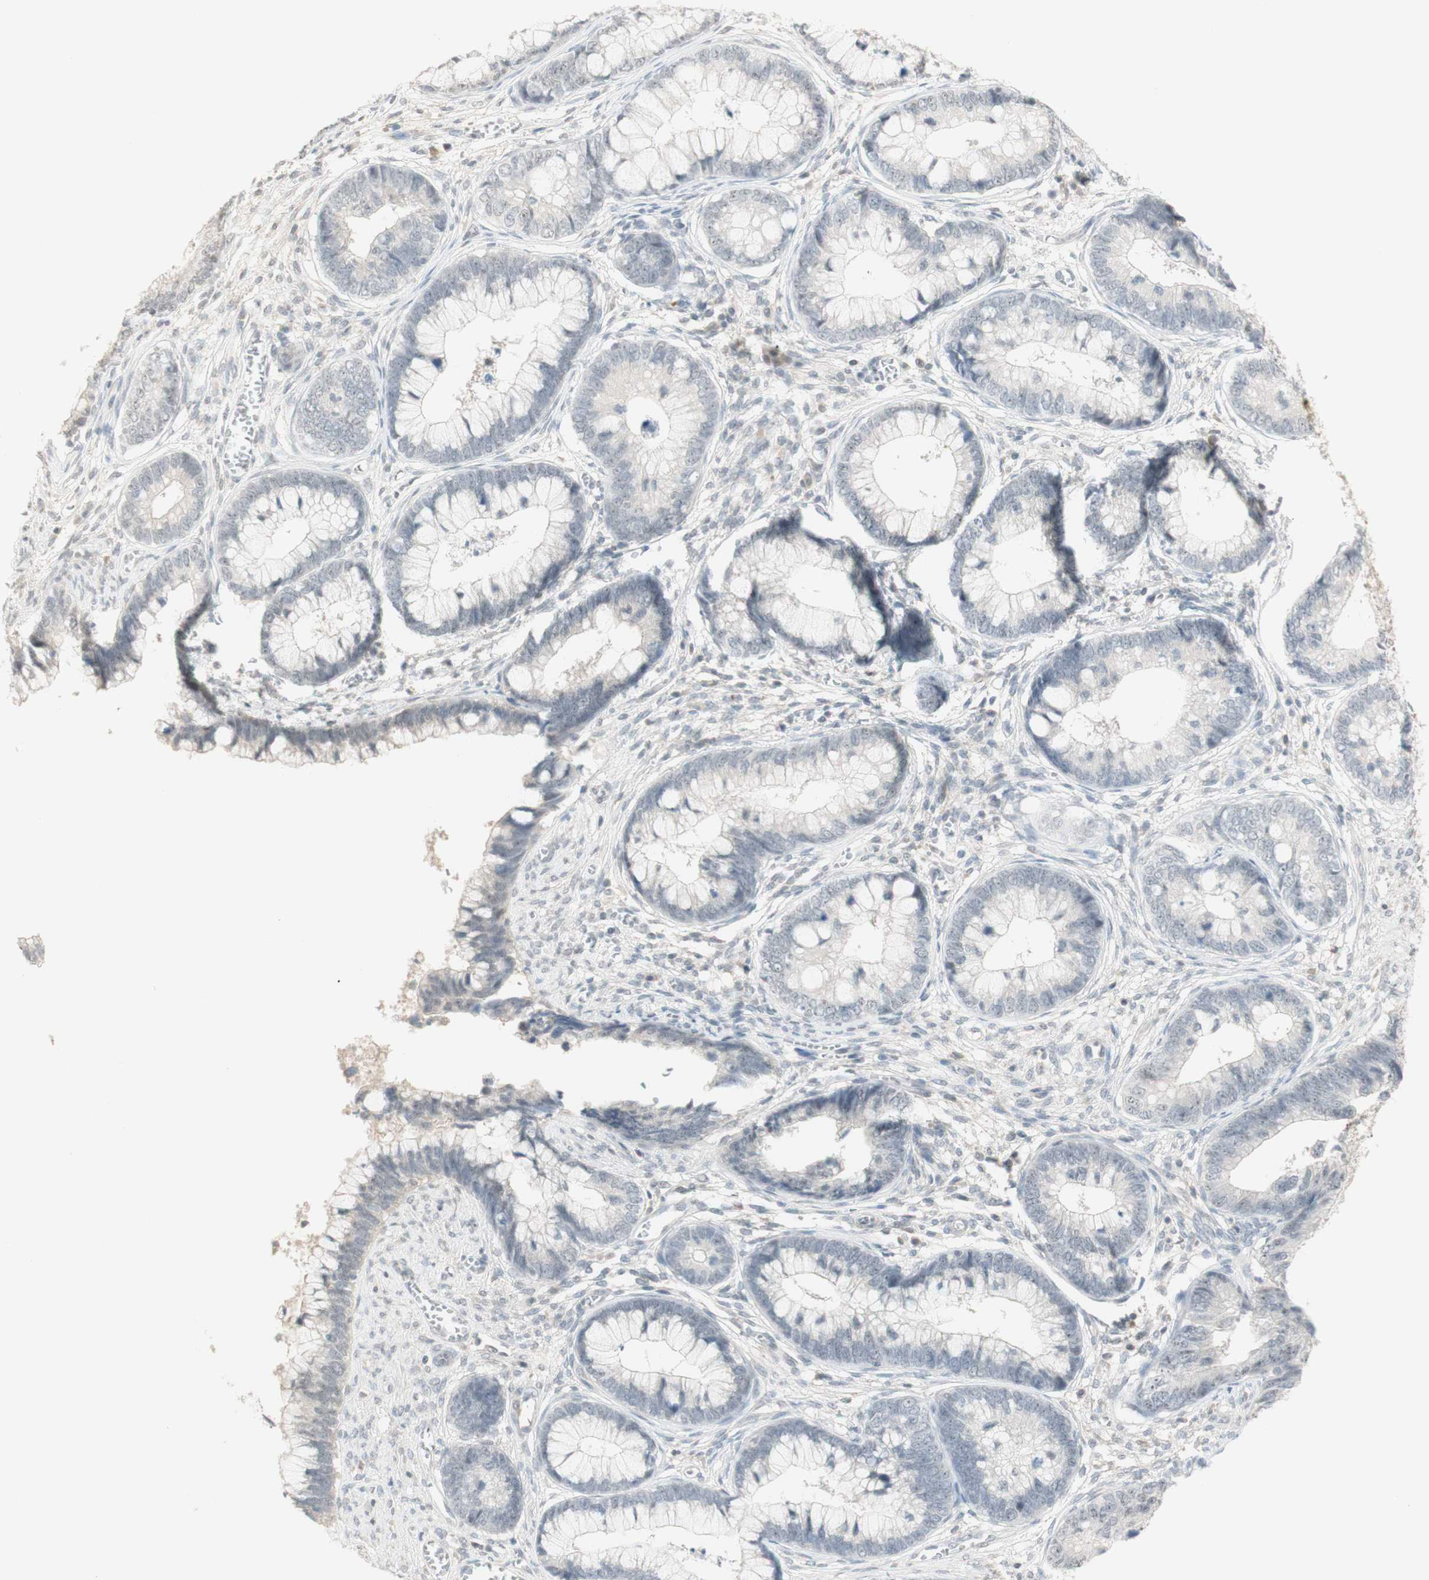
{"staining": {"intensity": "negative", "quantity": "none", "location": "none"}, "tissue": "cervical cancer", "cell_type": "Tumor cells", "image_type": "cancer", "snomed": [{"axis": "morphology", "description": "Adenocarcinoma, NOS"}, {"axis": "topography", "description": "Cervix"}], "caption": "DAB (3,3'-diaminobenzidine) immunohistochemical staining of adenocarcinoma (cervical) displays no significant expression in tumor cells. (DAB (3,3'-diaminobenzidine) IHC, high magnification).", "gene": "PLCD4", "patient": {"sex": "female", "age": 44}}